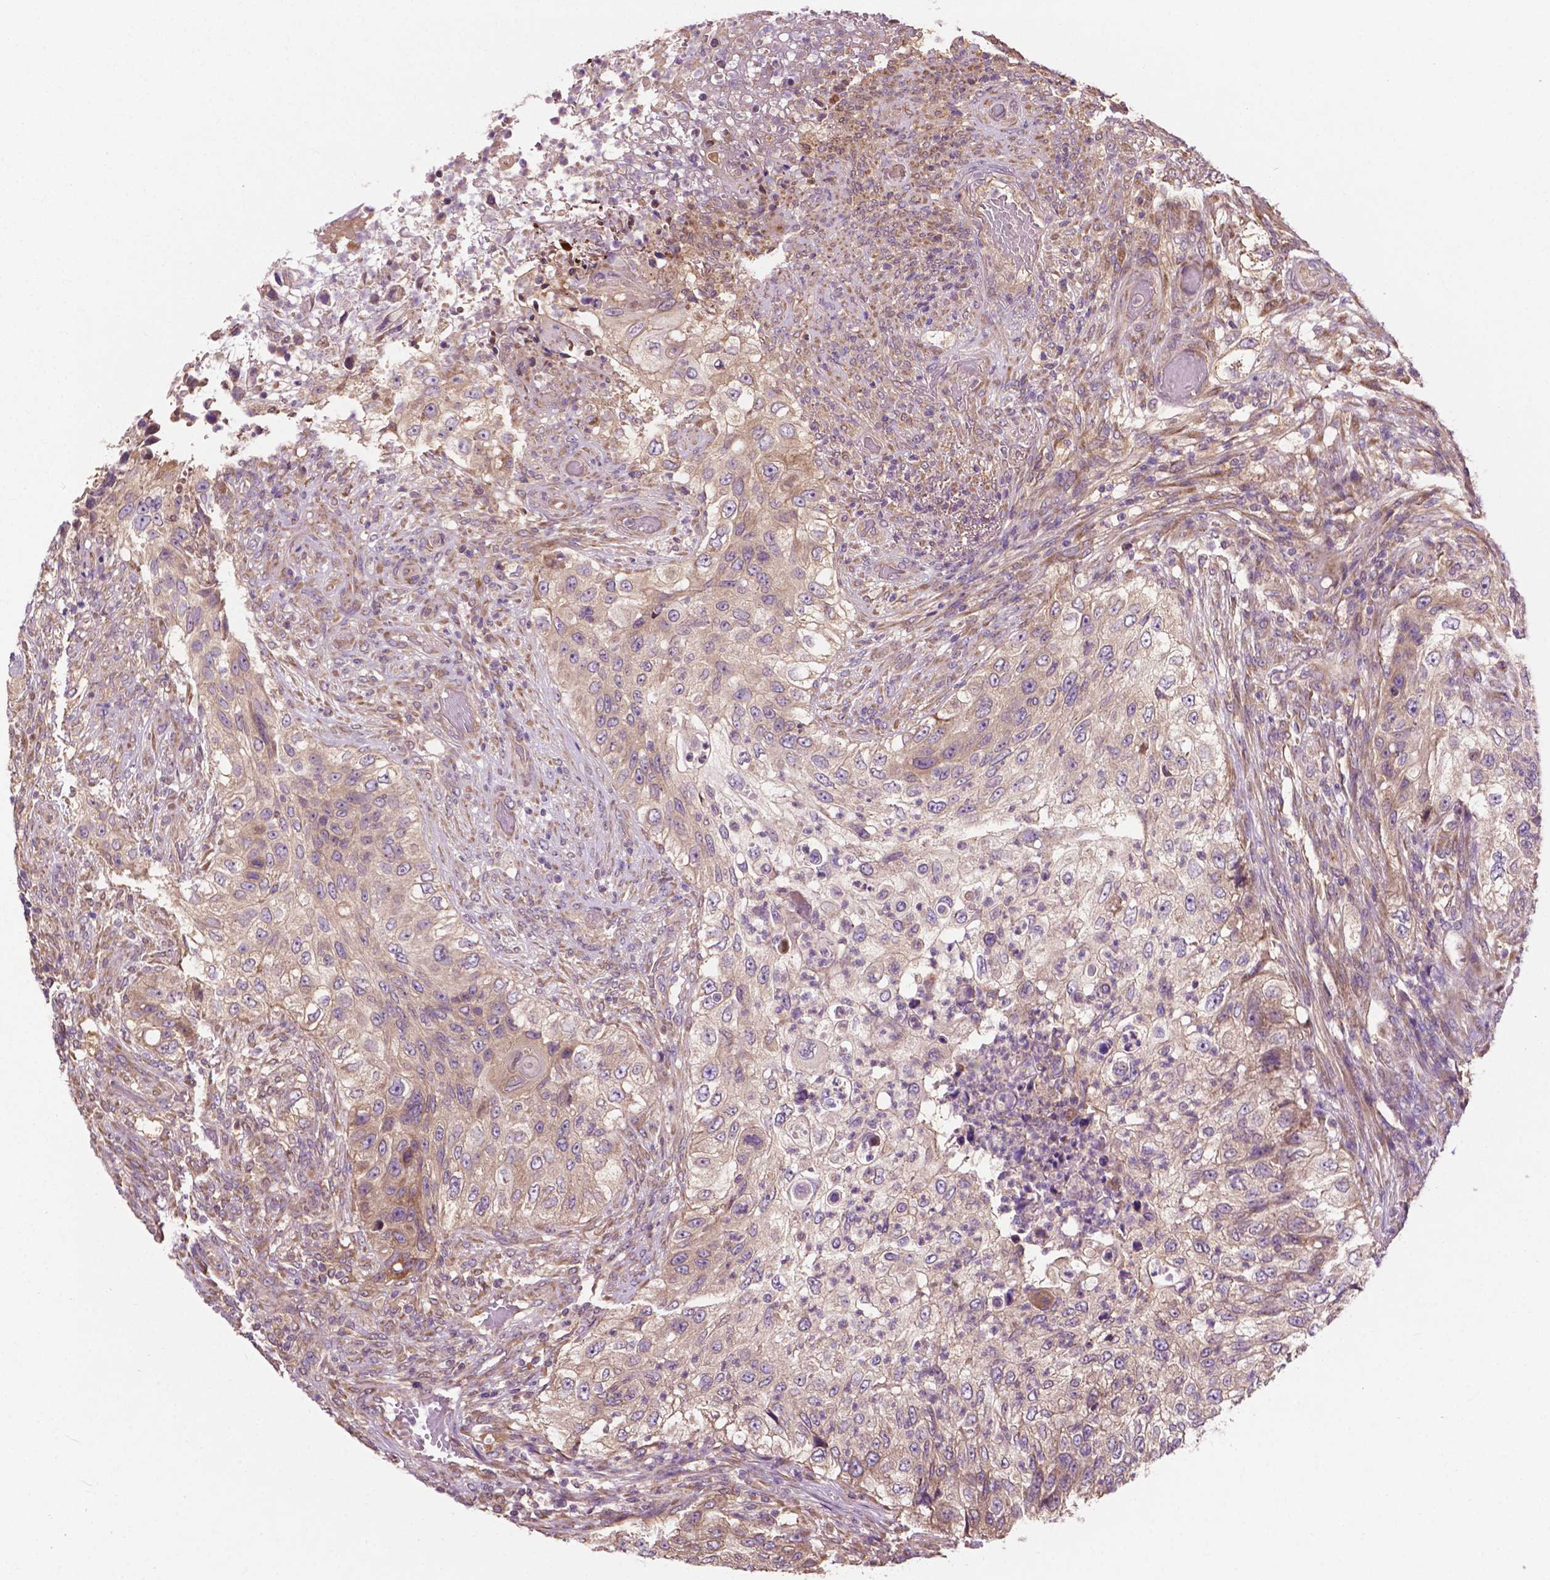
{"staining": {"intensity": "weak", "quantity": ">75%", "location": "cytoplasmic/membranous"}, "tissue": "urothelial cancer", "cell_type": "Tumor cells", "image_type": "cancer", "snomed": [{"axis": "morphology", "description": "Urothelial carcinoma, High grade"}, {"axis": "topography", "description": "Urinary bladder"}], "caption": "A histopathology image showing weak cytoplasmic/membranous staining in about >75% of tumor cells in urothelial carcinoma (high-grade), as visualized by brown immunohistochemical staining.", "gene": "GJA9", "patient": {"sex": "female", "age": 60}}